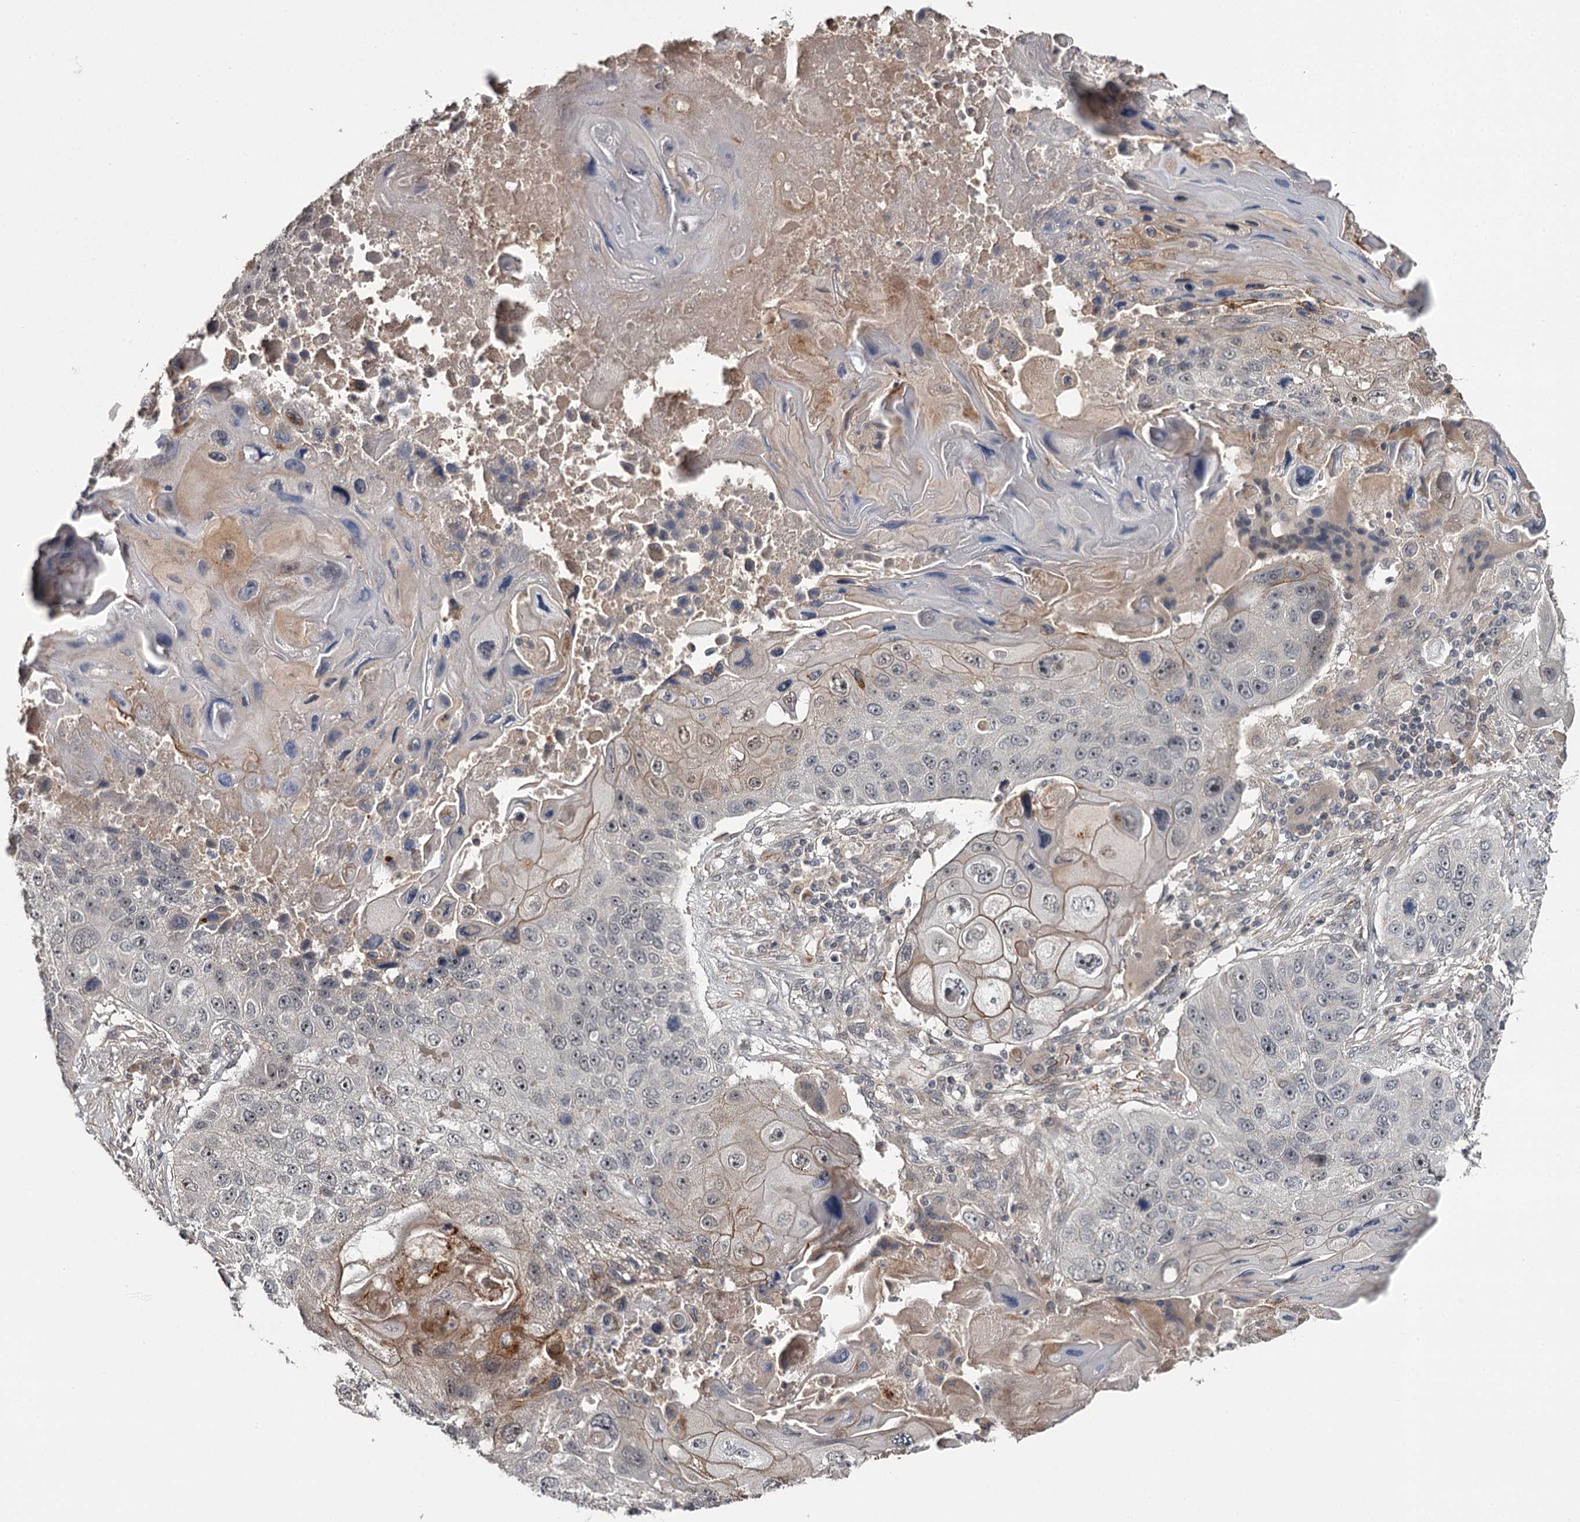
{"staining": {"intensity": "weak", "quantity": "<25%", "location": "cytoplasmic/membranous"}, "tissue": "lung cancer", "cell_type": "Tumor cells", "image_type": "cancer", "snomed": [{"axis": "morphology", "description": "Squamous cell carcinoma, NOS"}, {"axis": "topography", "description": "Lung"}], "caption": "Tumor cells show no significant protein staining in squamous cell carcinoma (lung).", "gene": "CWF19L2", "patient": {"sex": "male", "age": 61}}